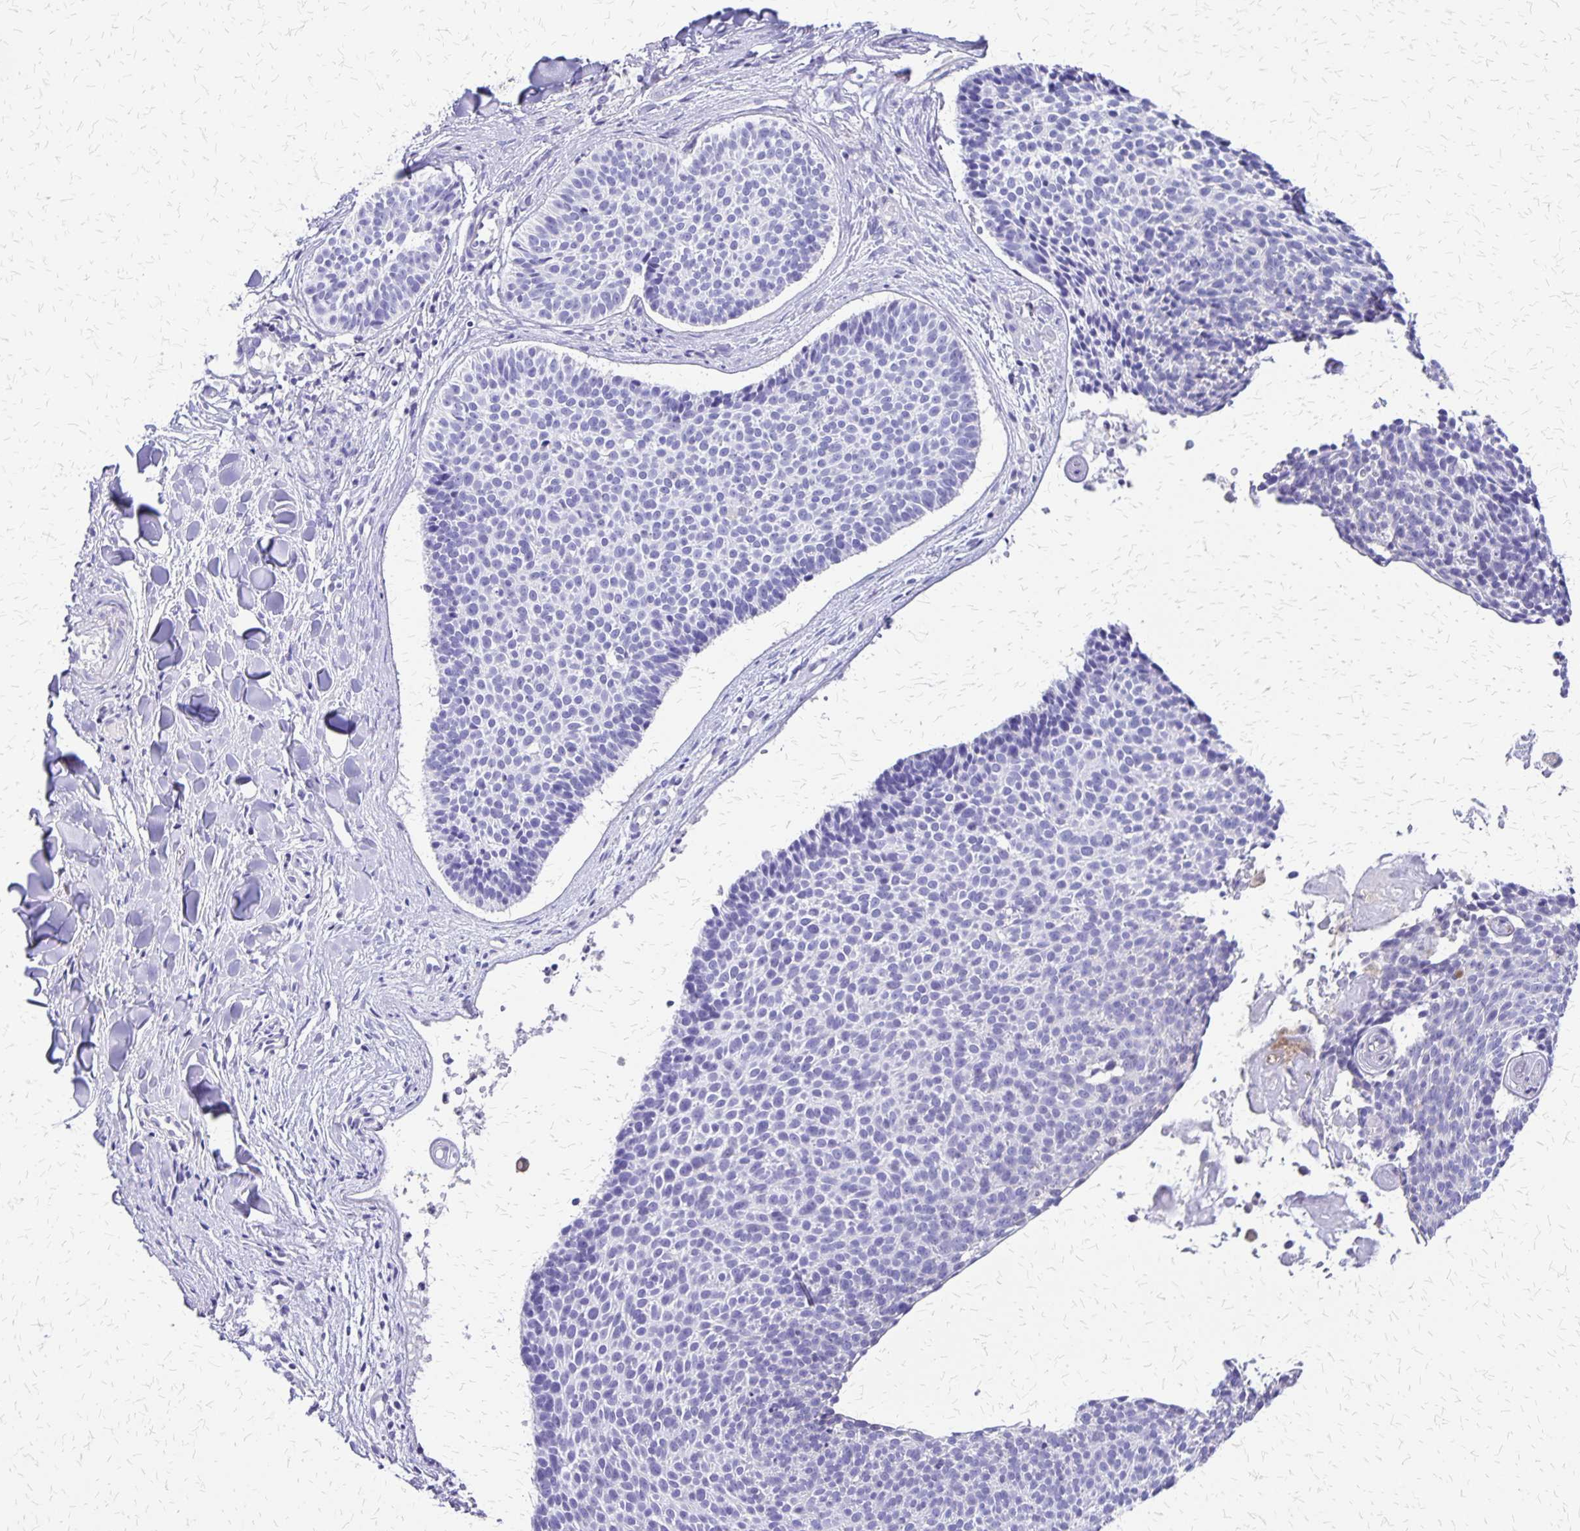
{"staining": {"intensity": "negative", "quantity": "none", "location": "none"}, "tissue": "skin cancer", "cell_type": "Tumor cells", "image_type": "cancer", "snomed": [{"axis": "morphology", "description": "Basal cell carcinoma"}, {"axis": "topography", "description": "Skin"}], "caption": "IHC photomicrograph of skin cancer (basal cell carcinoma) stained for a protein (brown), which exhibits no staining in tumor cells. (Brightfield microscopy of DAB (3,3'-diaminobenzidine) immunohistochemistry at high magnification).", "gene": "SI", "patient": {"sex": "male", "age": 82}}